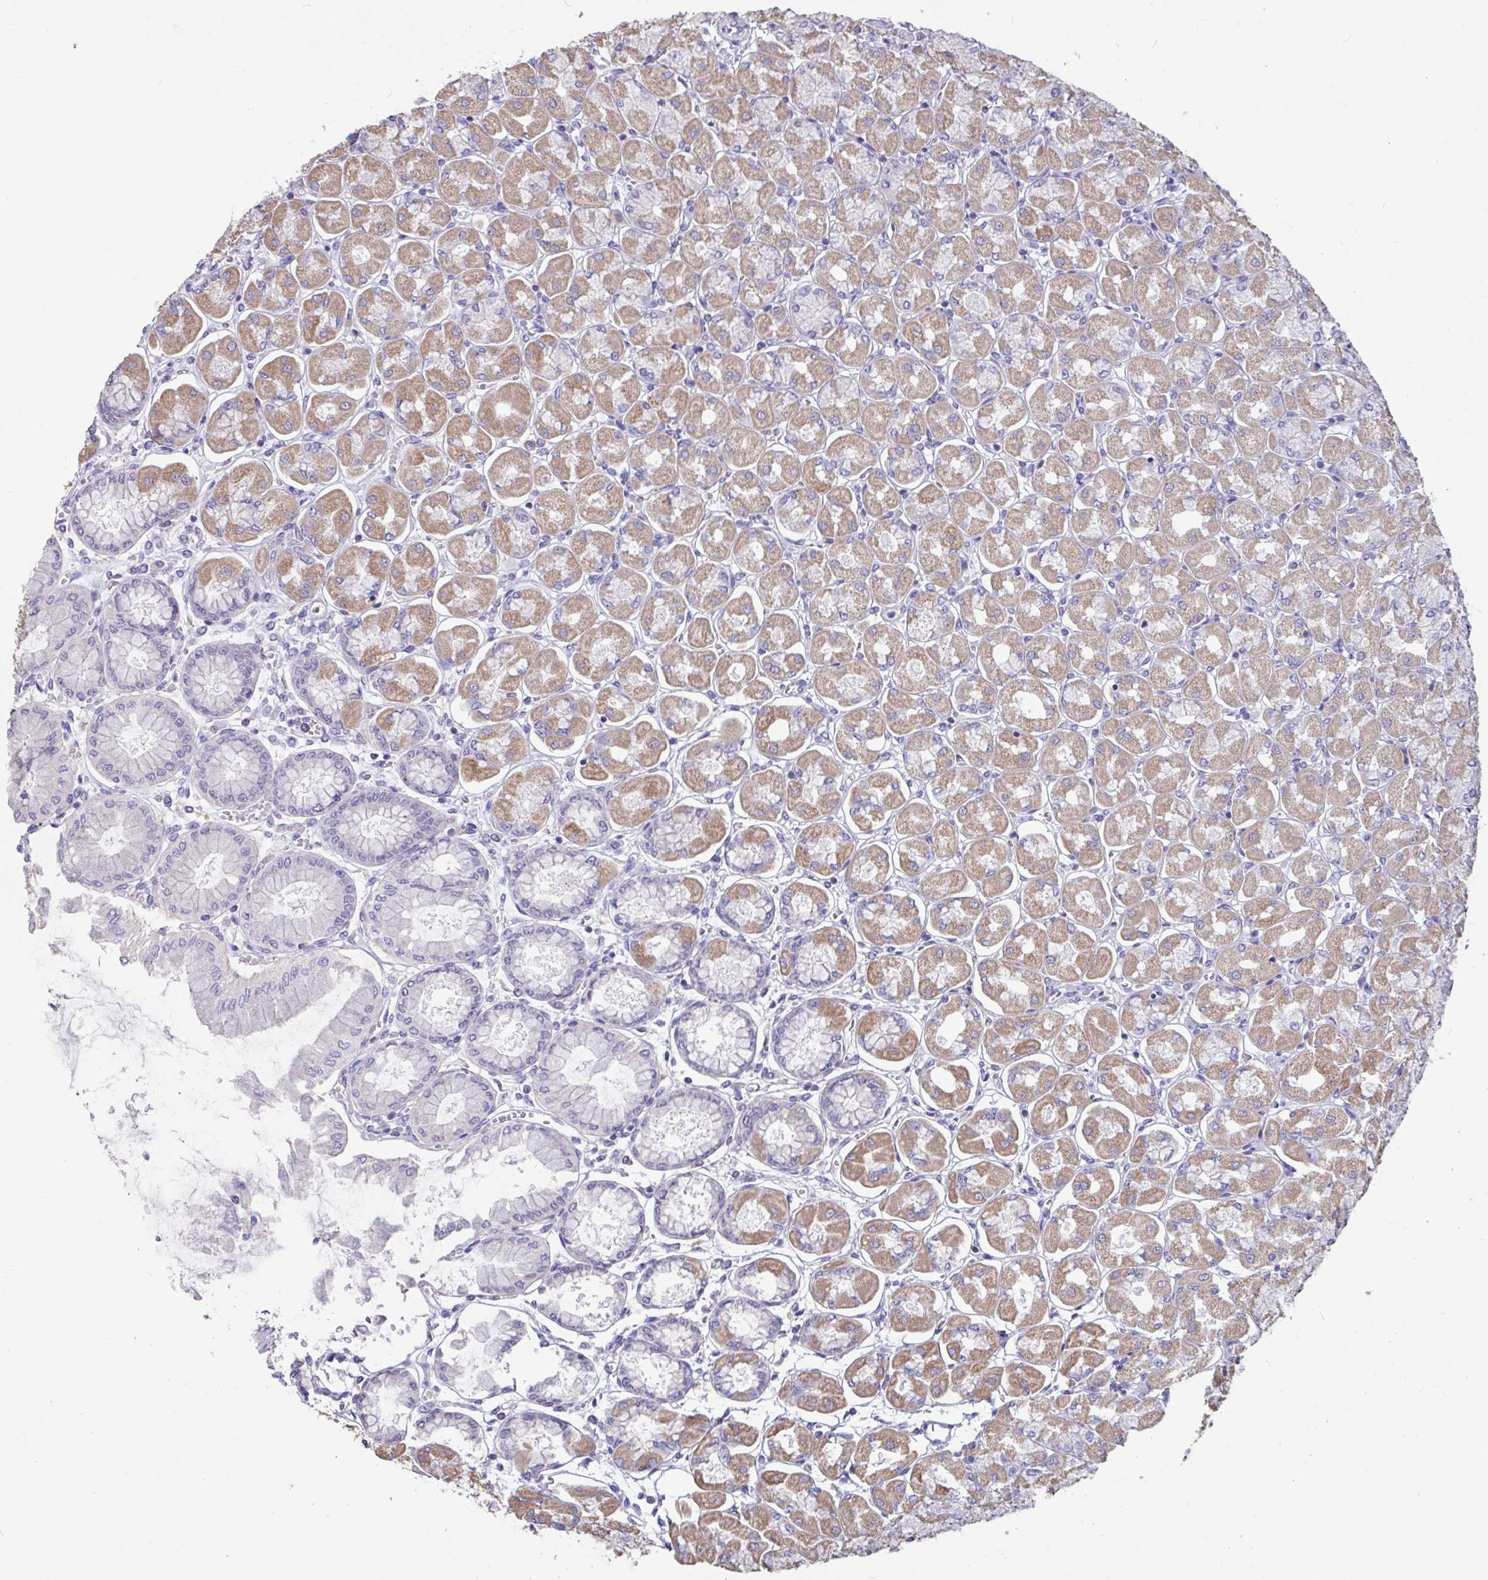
{"staining": {"intensity": "moderate", "quantity": "25%-75%", "location": "cytoplasmic/membranous"}, "tissue": "stomach", "cell_type": "Glandular cells", "image_type": "normal", "snomed": [{"axis": "morphology", "description": "Normal tissue, NOS"}, {"axis": "topography", "description": "Stomach, upper"}], "caption": "A brown stain shows moderate cytoplasmic/membranous positivity of a protein in glandular cells of benign stomach. Using DAB (3,3'-diaminobenzidine) (brown) and hematoxylin (blue) stains, captured at high magnification using brightfield microscopy.", "gene": "DDX39A", "patient": {"sex": "female", "age": 56}}